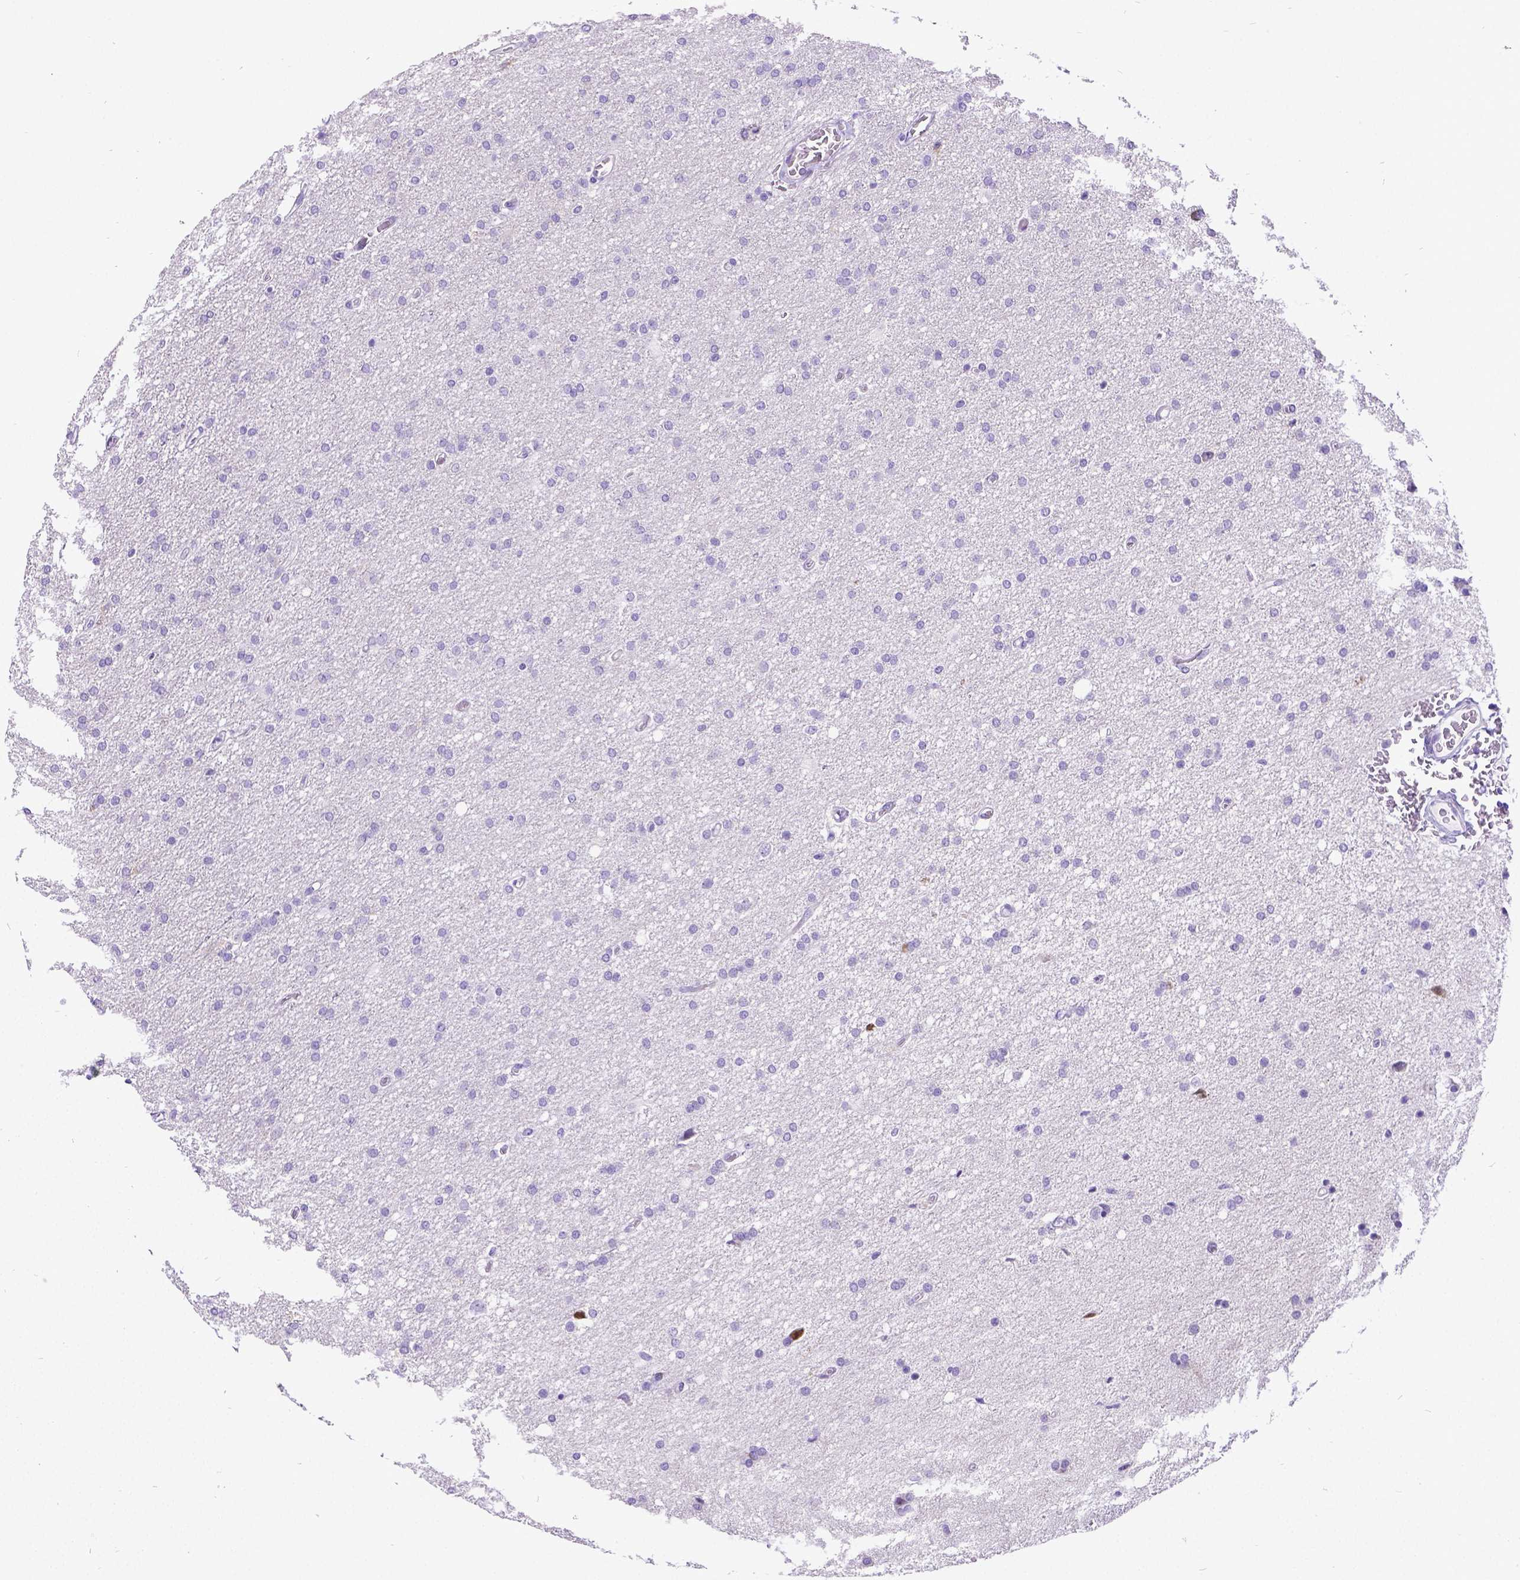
{"staining": {"intensity": "negative", "quantity": "none", "location": "none"}, "tissue": "glioma", "cell_type": "Tumor cells", "image_type": "cancer", "snomed": [{"axis": "morphology", "description": "Glioma, malignant, High grade"}, {"axis": "topography", "description": "Cerebral cortex"}], "caption": "This is a micrograph of immunohistochemistry (IHC) staining of high-grade glioma (malignant), which shows no staining in tumor cells. (DAB immunohistochemistry visualized using brightfield microscopy, high magnification).", "gene": "SATB2", "patient": {"sex": "male", "age": 70}}